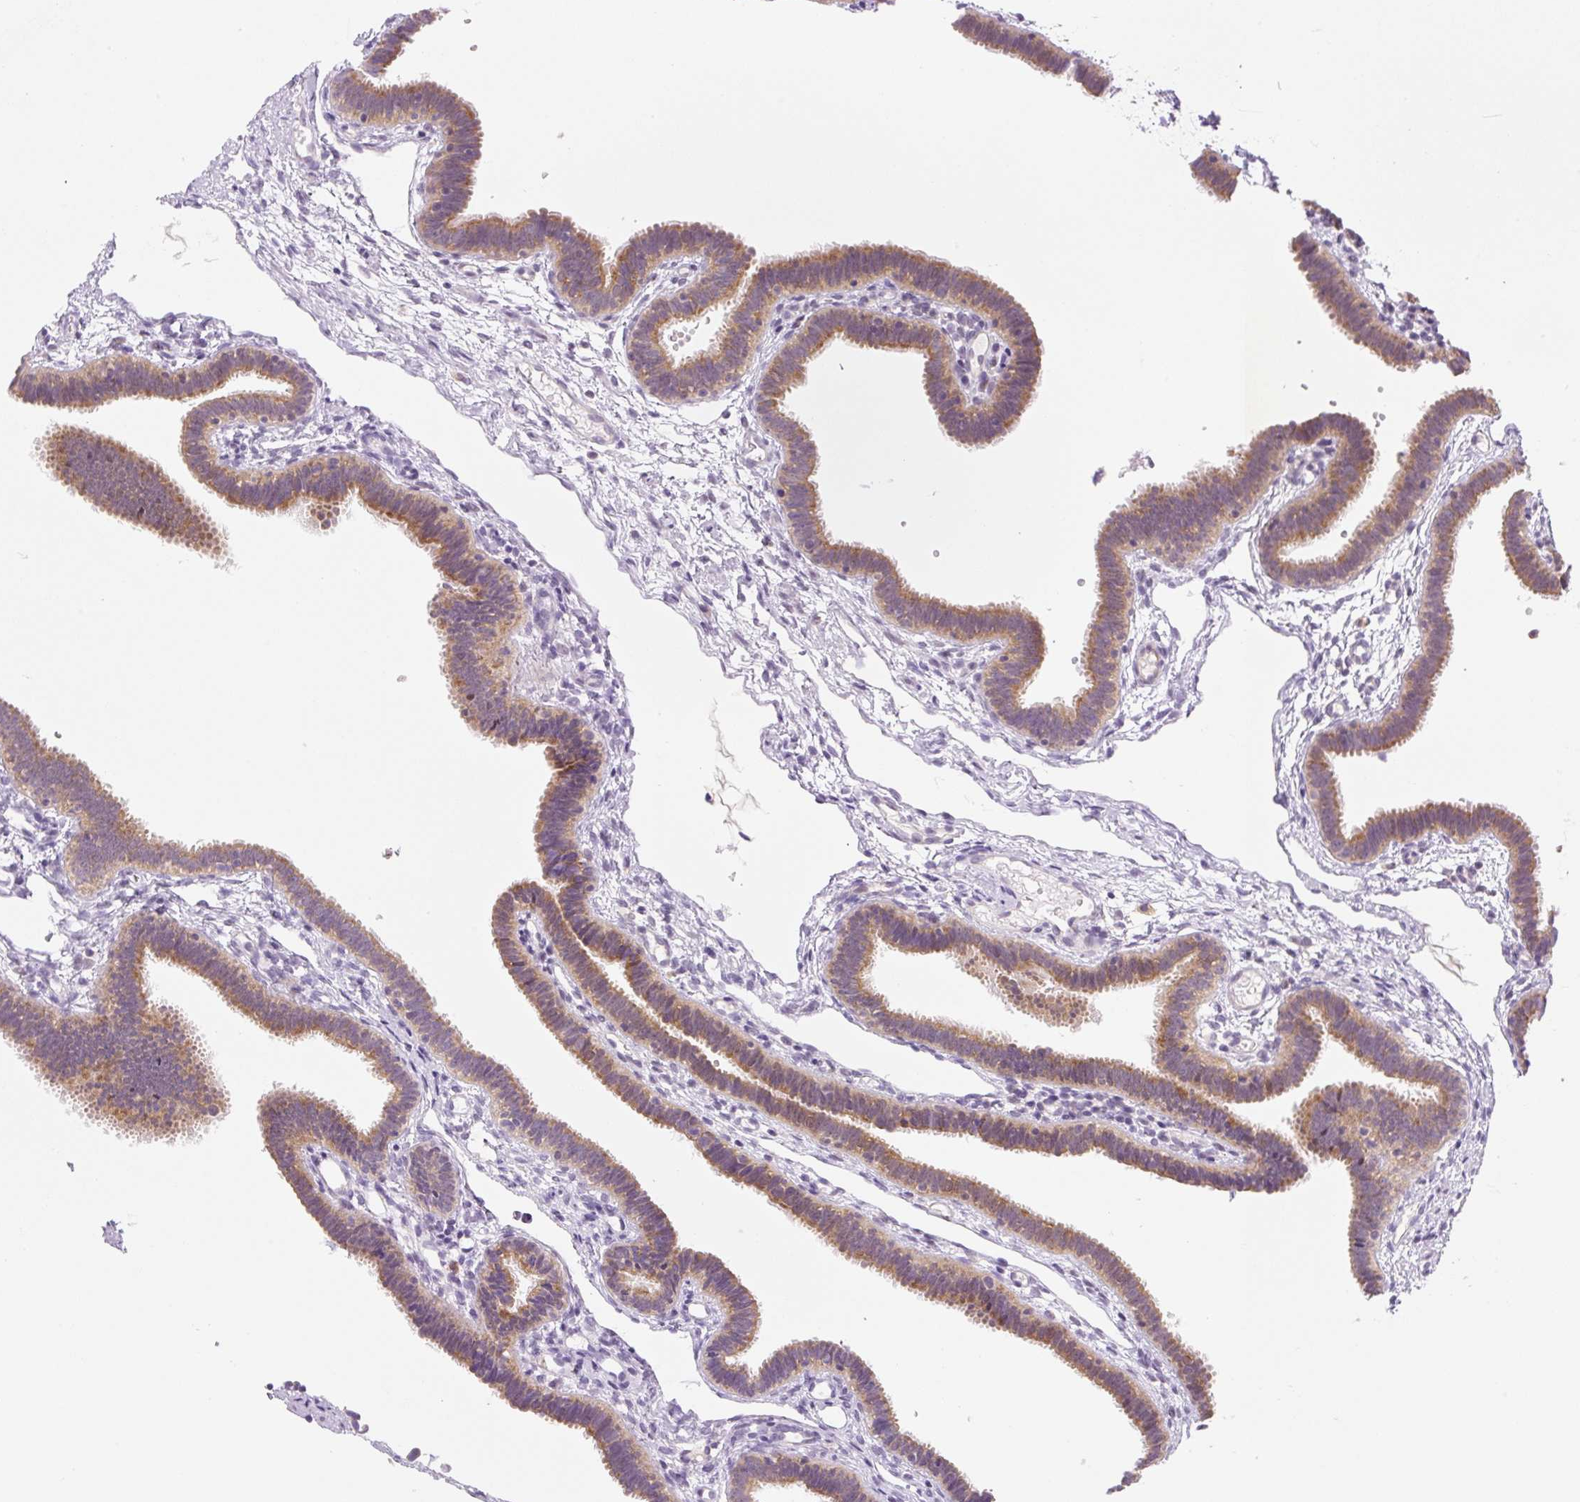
{"staining": {"intensity": "moderate", "quantity": ">75%", "location": "cytoplasmic/membranous"}, "tissue": "fallopian tube", "cell_type": "Glandular cells", "image_type": "normal", "snomed": [{"axis": "morphology", "description": "Normal tissue, NOS"}, {"axis": "topography", "description": "Fallopian tube"}], "caption": "Glandular cells demonstrate medium levels of moderate cytoplasmic/membranous positivity in approximately >75% of cells in normal fallopian tube.", "gene": "OMA1", "patient": {"sex": "female", "age": 37}}